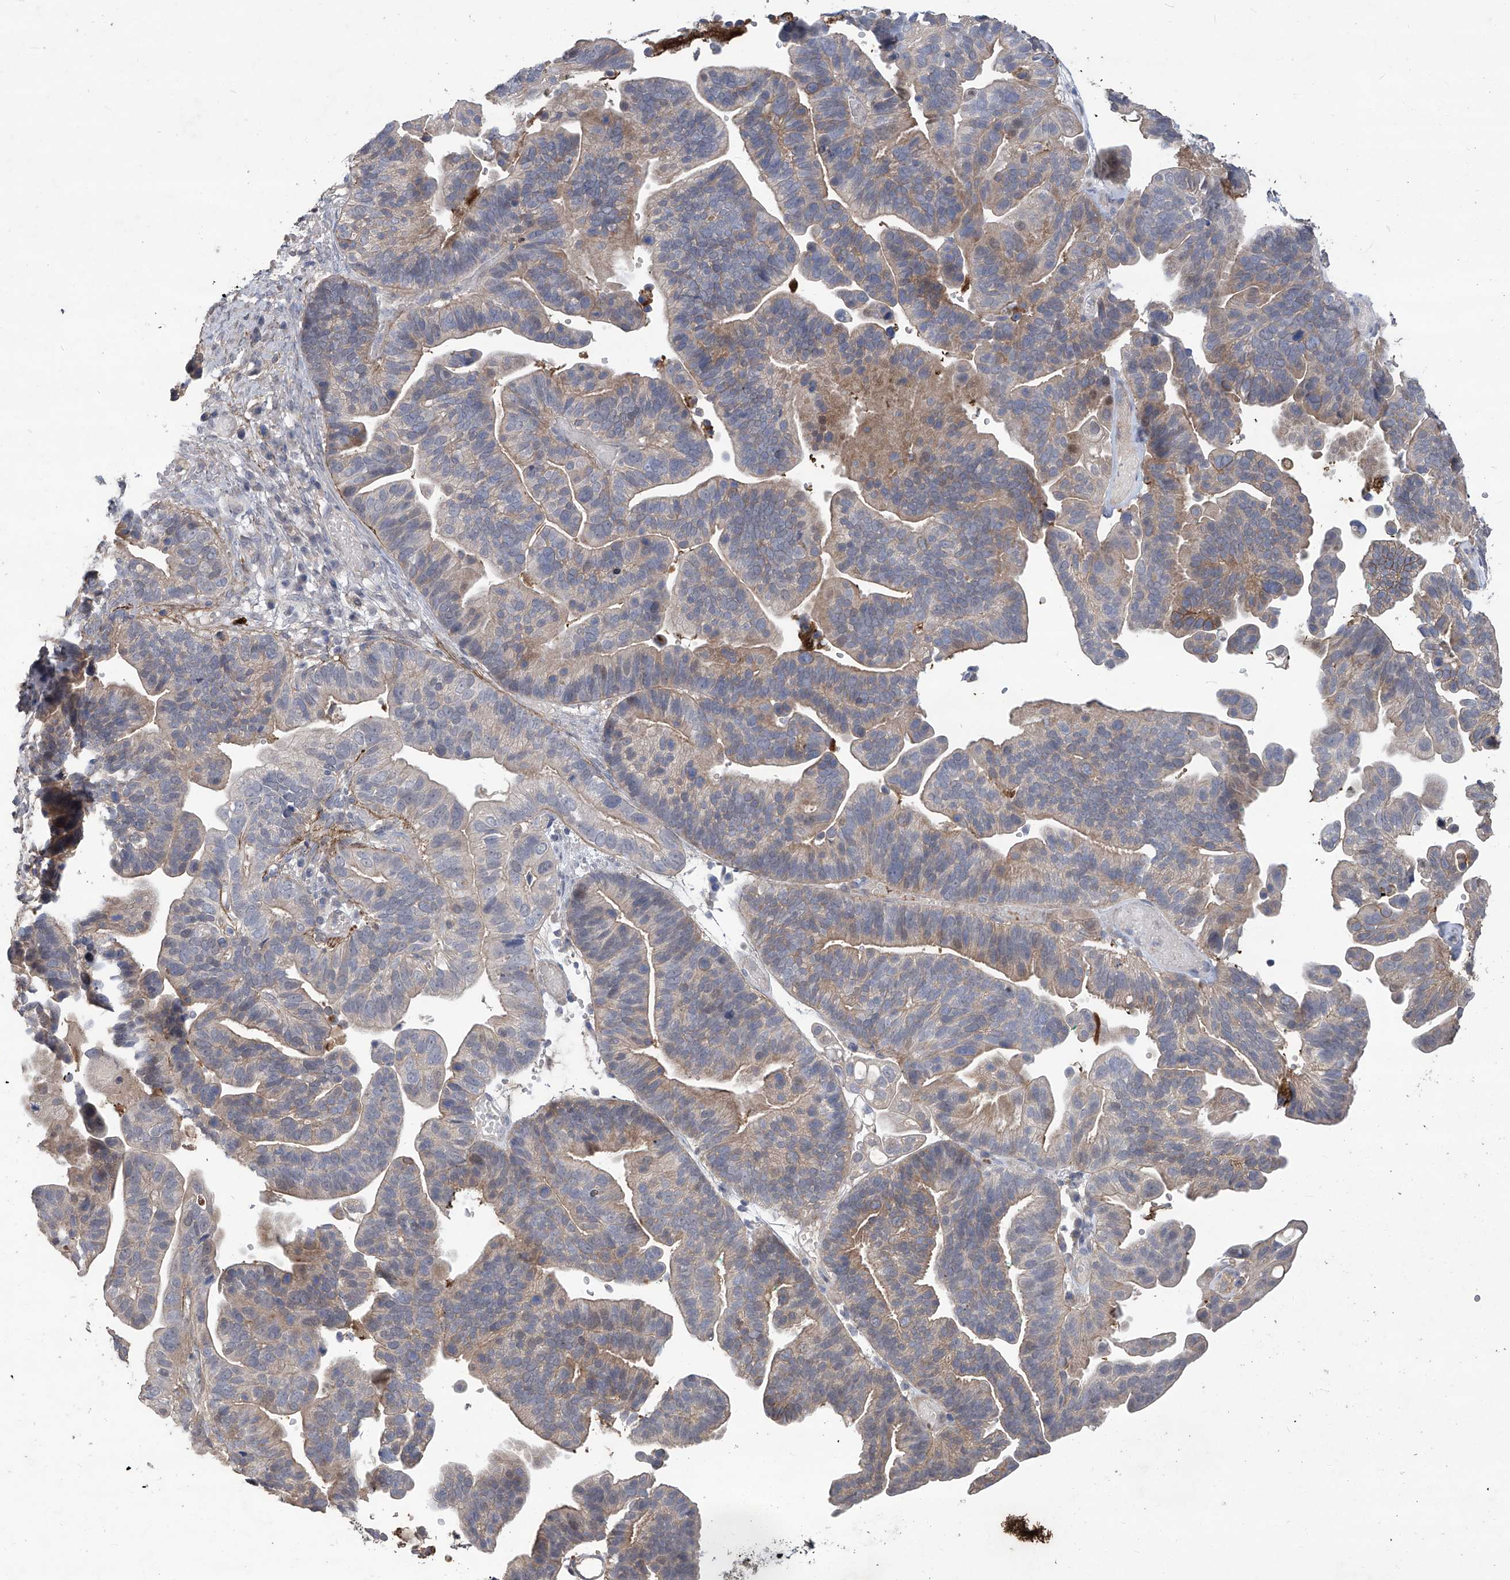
{"staining": {"intensity": "weak", "quantity": "25%-75%", "location": "cytoplasmic/membranous"}, "tissue": "ovarian cancer", "cell_type": "Tumor cells", "image_type": "cancer", "snomed": [{"axis": "morphology", "description": "Cystadenocarcinoma, serous, NOS"}, {"axis": "topography", "description": "Ovary"}], "caption": "Immunohistochemistry (IHC) (DAB (3,3'-diaminobenzidine)) staining of human ovarian cancer (serous cystadenocarcinoma) shows weak cytoplasmic/membranous protein positivity in approximately 25%-75% of tumor cells.", "gene": "TXNIP", "patient": {"sex": "female", "age": 56}}